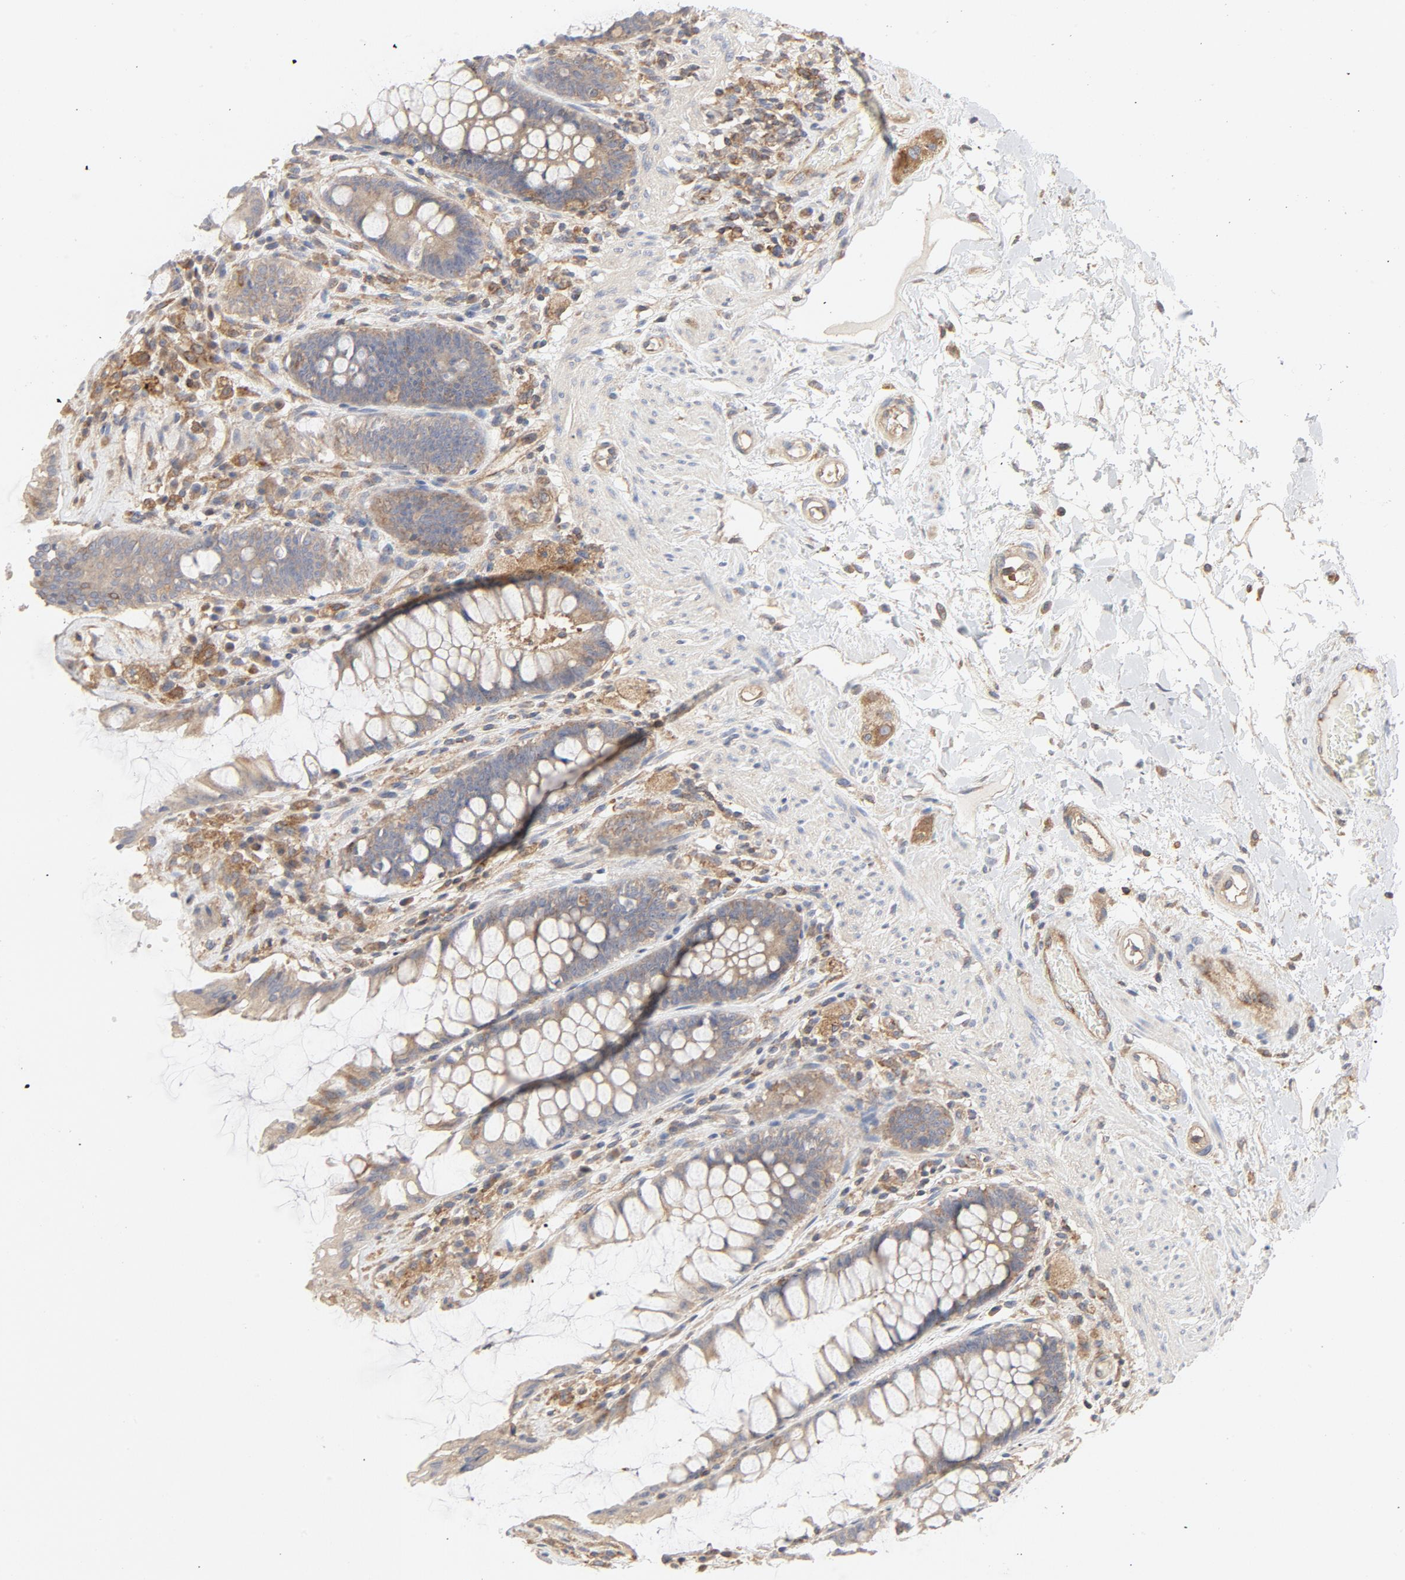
{"staining": {"intensity": "weak", "quantity": "25%-75%", "location": "cytoplasmic/membranous"}, "tissue": "rectum", "cell_type": "Glandular cells", "image_type": "normal", "snomed": [{"axis": "morphology", "description": "Normal tissue, NOS"}, {"axis": "topography", "description": "Rectum"}], "caption": "Immunohistochemical staining of benign rectum demonstrates weak cytoplasmic/membranous protein positivity in approximately 25%-75% of glandular cells. (Stains: DAB (3,3'-diaminobenzidine) in brown, nuclei in blue, Microscopy: brightfield microscopy at high magnification).", "gene": "RABEP1", "patient": {"sex": "female", "age": 46}}